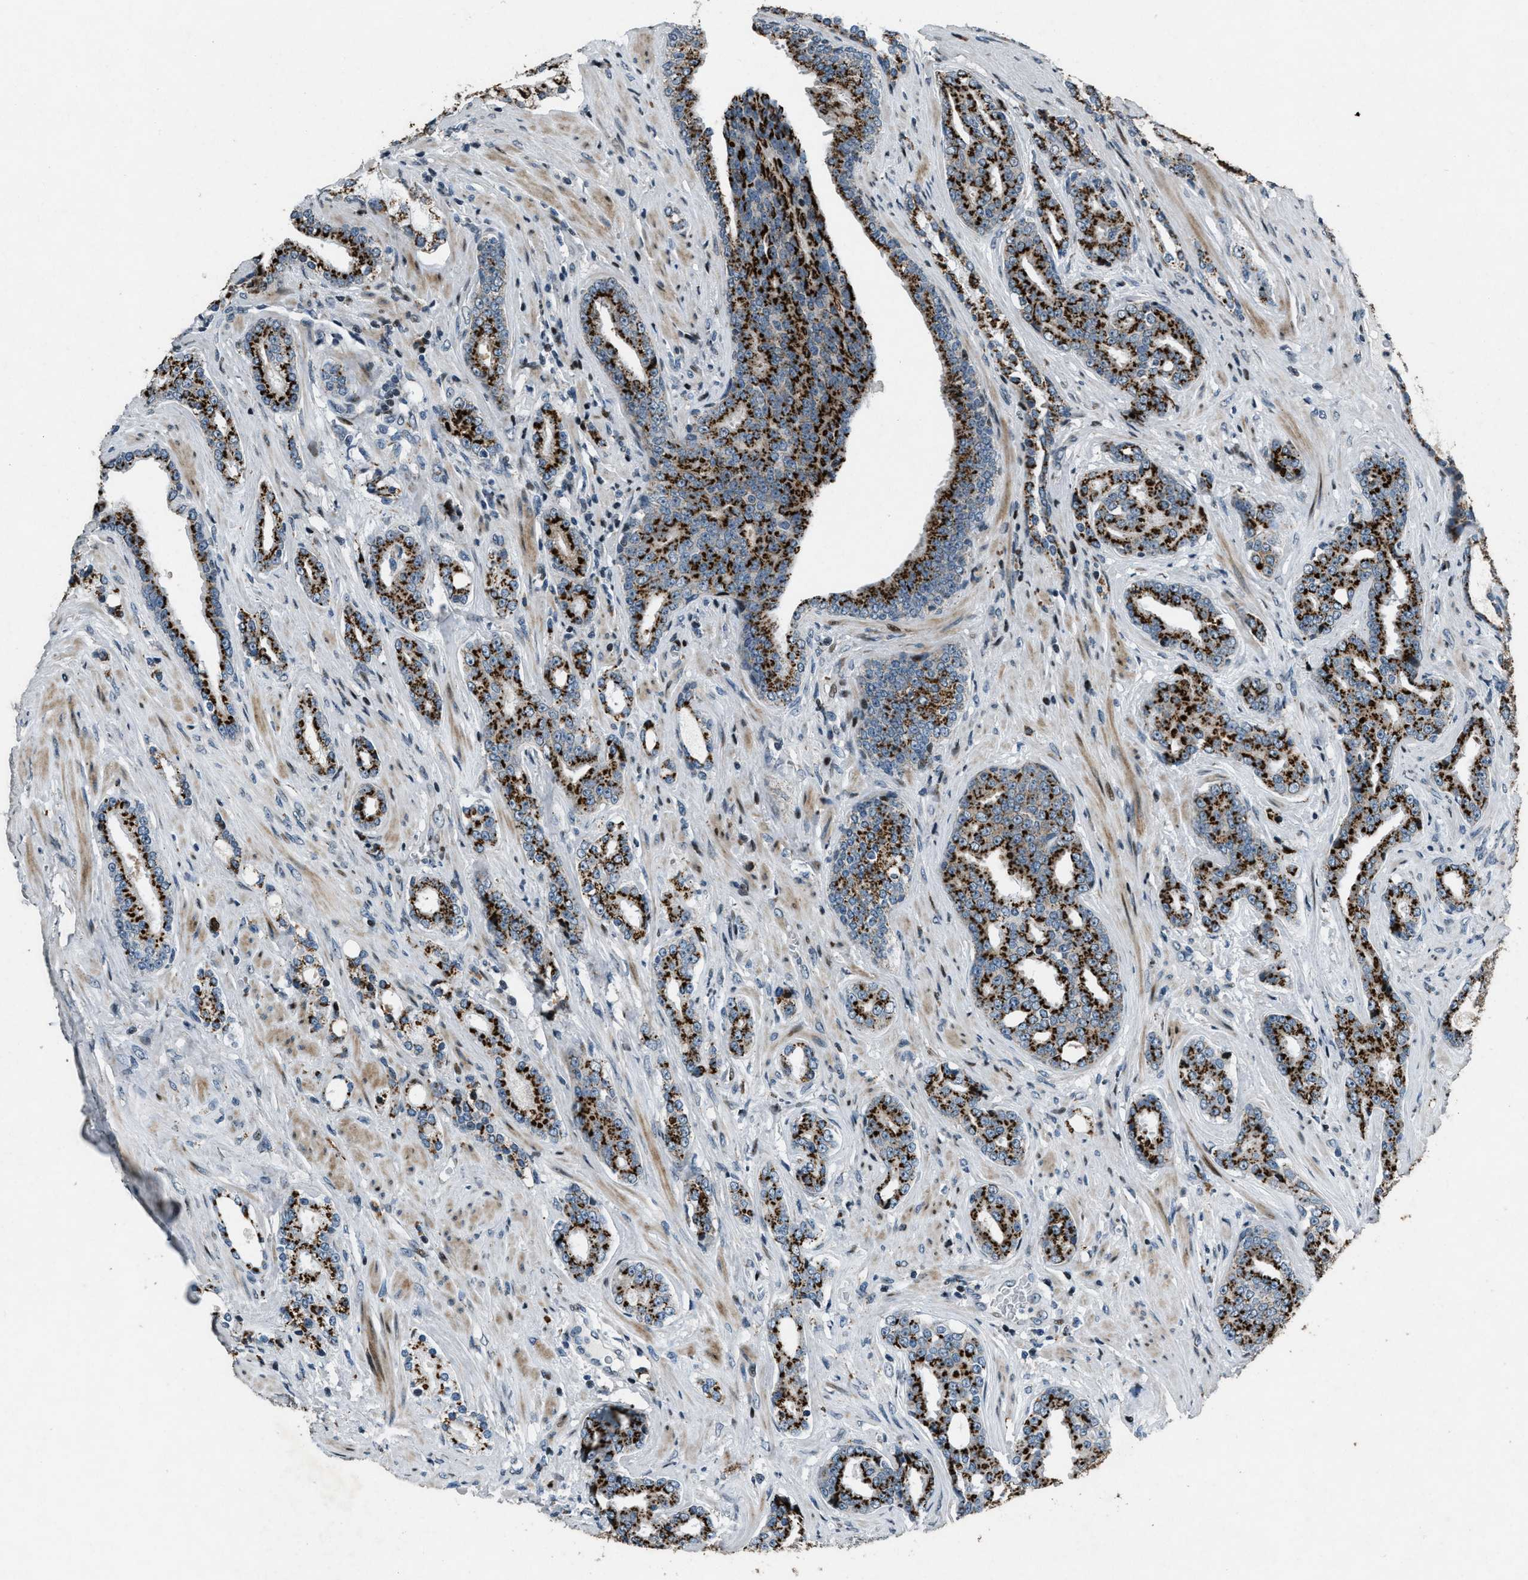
{"staining": {"intensity": "strong", "quantity": ">75%", "location": "cytoplasmic/membranous"}, "tissue": "prostate cancer", "cell_type": "Tumor cells", "image_type": "cancer", "snomed": [{"axis": "morphology", "description": "Adenocarcinoma, High grade"}, {"axis": "topography", "description": "Prostate"}], "caption": "IHC photomicrograph of prostate high-grade adenocarcinoma stained for a protein (brown), which reveals high levels of strong cytoplasmic/membranous staining in about >75% of tumor cells.", "gene": "GPC6", "patient": {"sex": "male", "age": 71}}